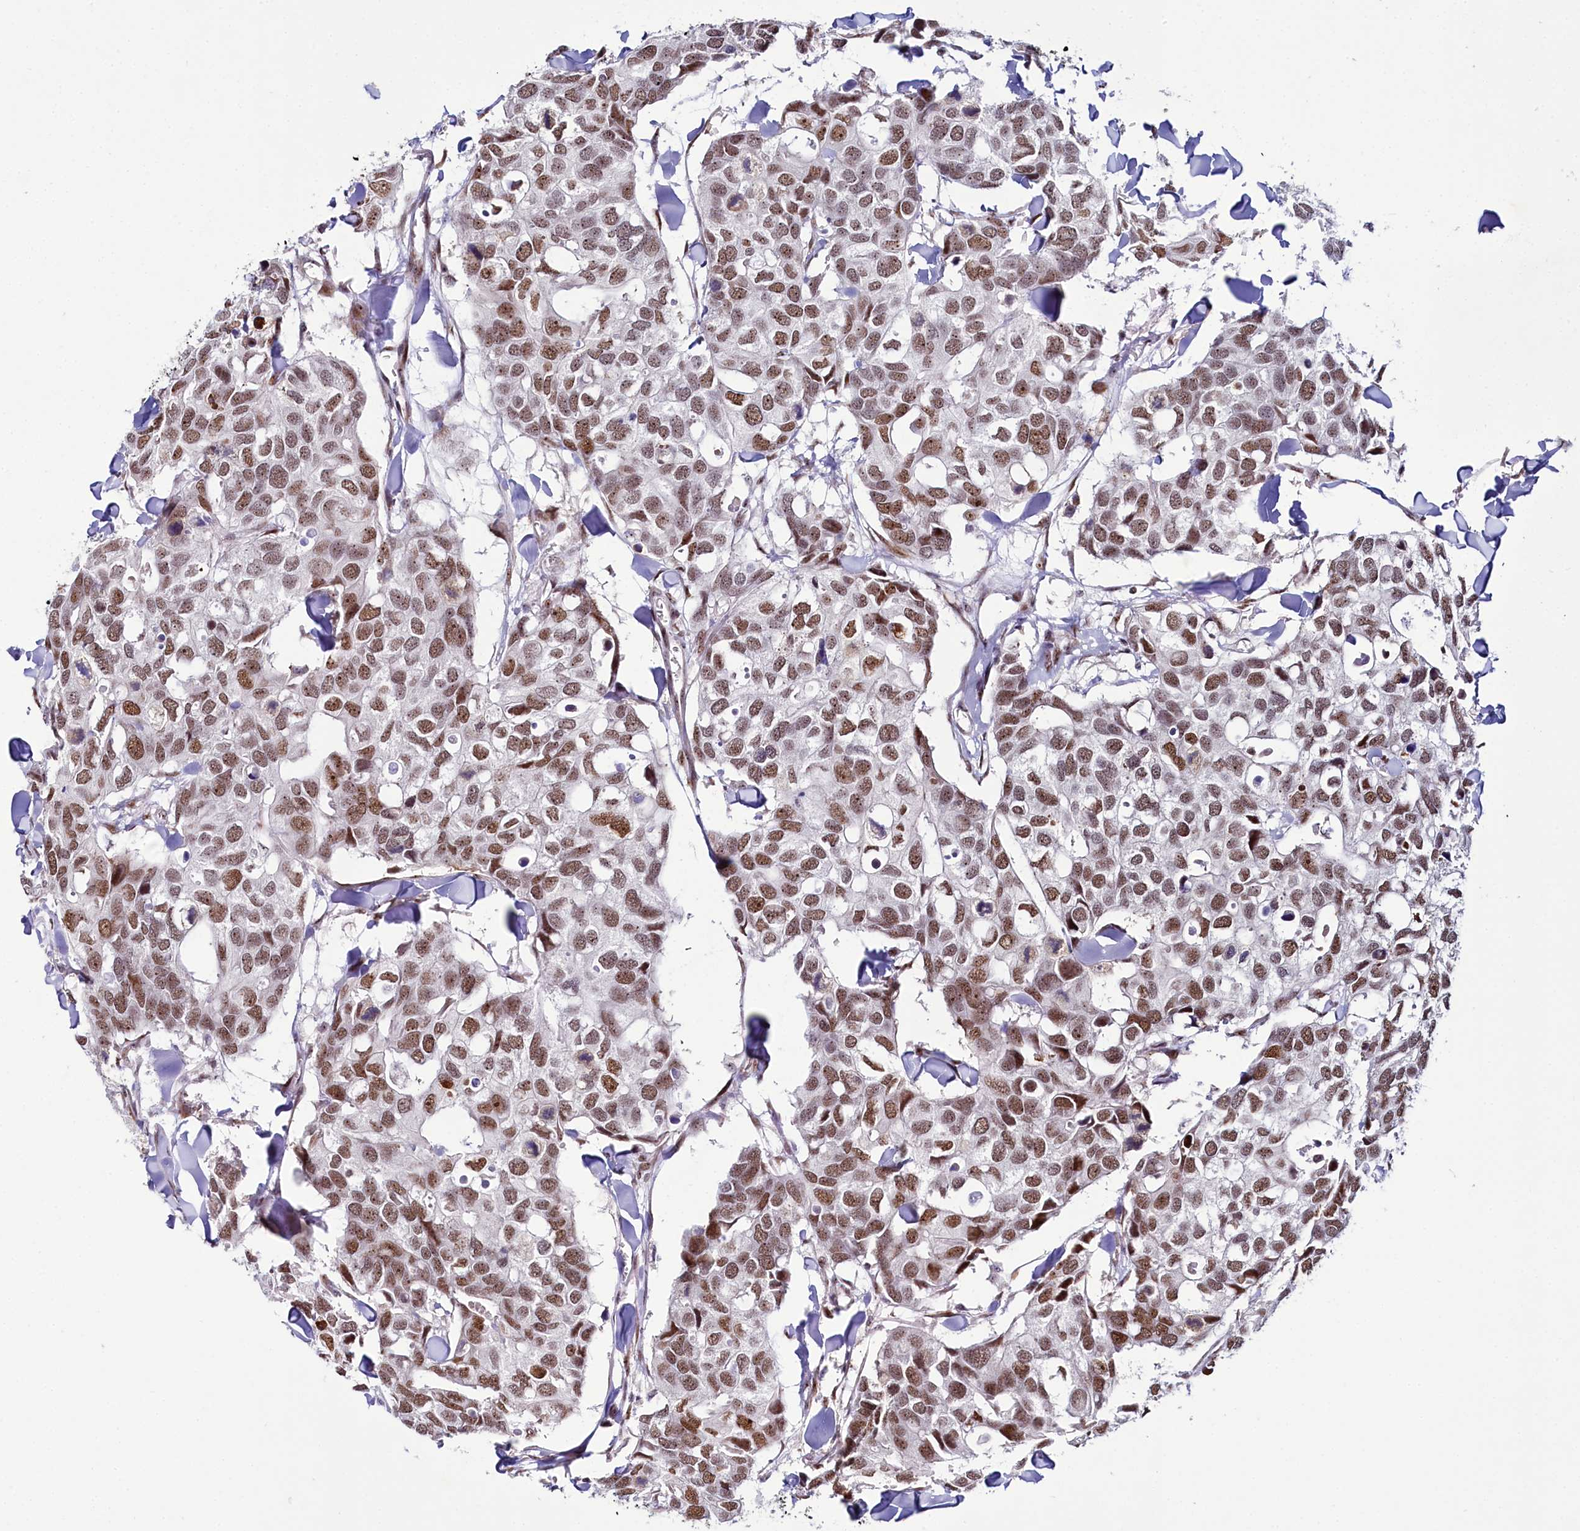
{"staining": {"intensity": "moderate", "quantity": ">75%", "location": "nuclear"}, "tissue": "breast cancer", "cell_type": "Tumor cells", "image_type": "cancer", "snomed": [{"axis": "morphology", "description": "Duct carcinoma"}, {"axis": "topography", "description": "Breast"}], "caption": "Immunohistochemical staining of human breast cancer demonstrates moderate nuclear protein staining in about >75% of tumor cells.", "gene": "TCOF1", "patient": {"sex": "female", "age": 83}}